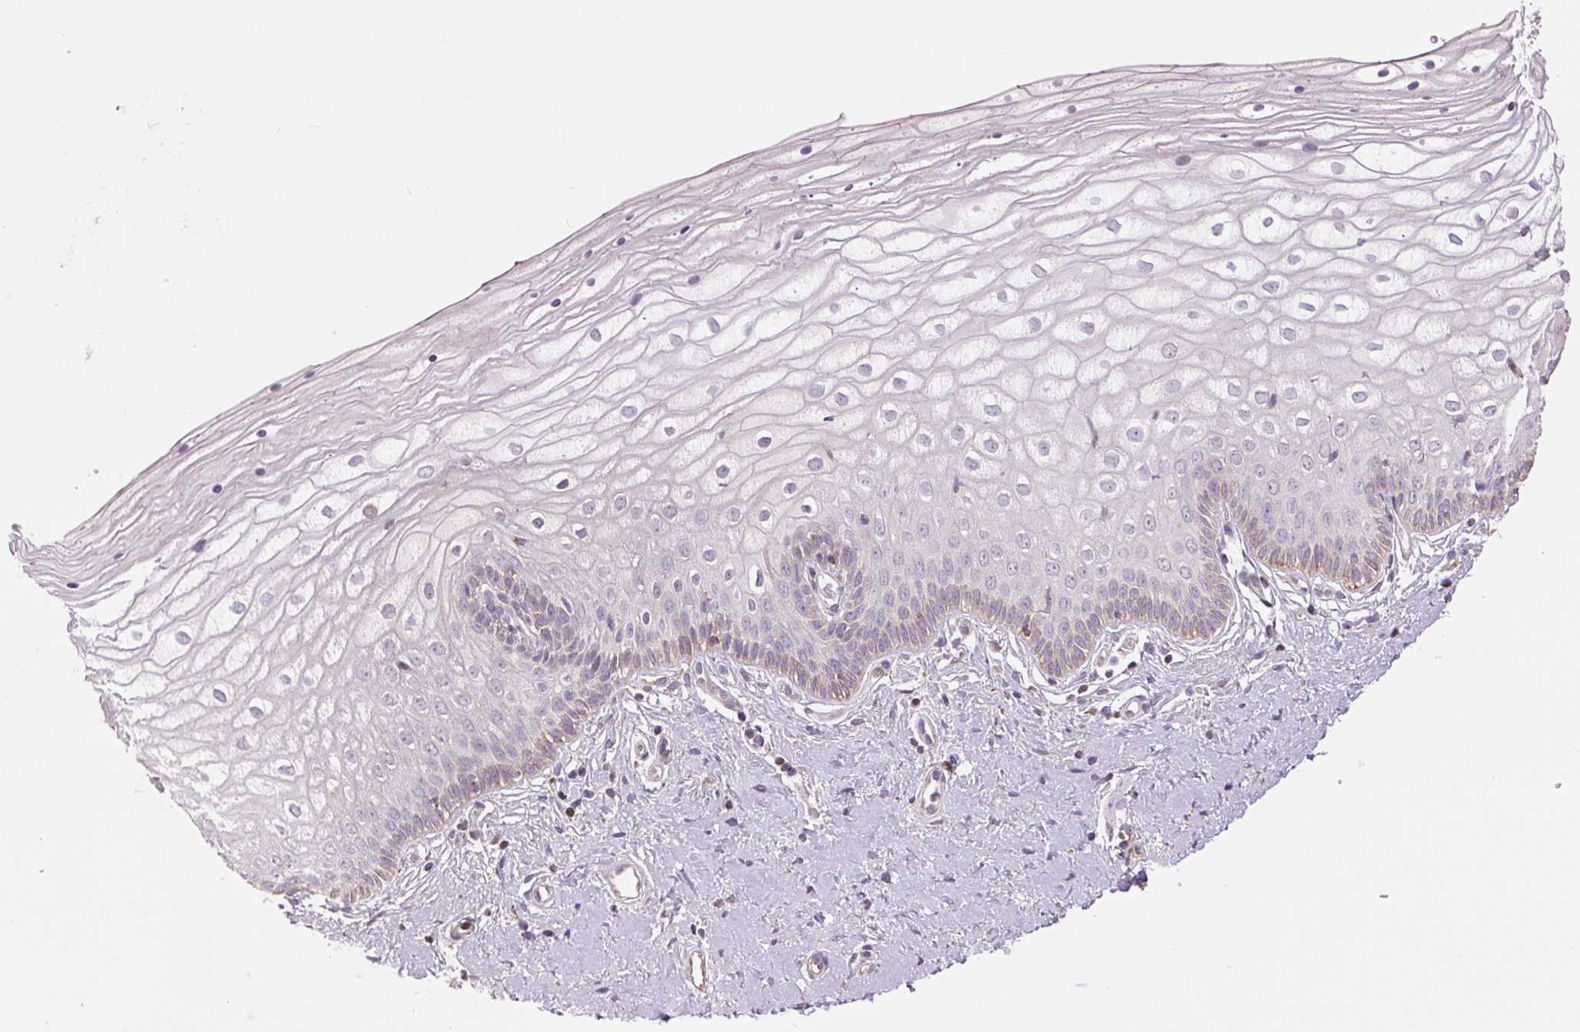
{"staining": {"intensity": "weak", "quantity": "25%-75%", "location": "cytoplasmic/membranous"}, "tissue": "vagina", "cell_type": "Squamous epithelial cells", "image_type": "normal", "snomed": [{"axis": "morphology", "description": "Normal tissue, NOS"}, {"axis": "topography", "description": "Vagina"}], "caption": "Normal vagina exhibits weak cytoplasmic/membranous expression in about 25%-75% of squamous epithelial cells, visualized by immunohistochemistry.", "gene": "DGUOK", "patient": {"sex": "female", "age": 39}}